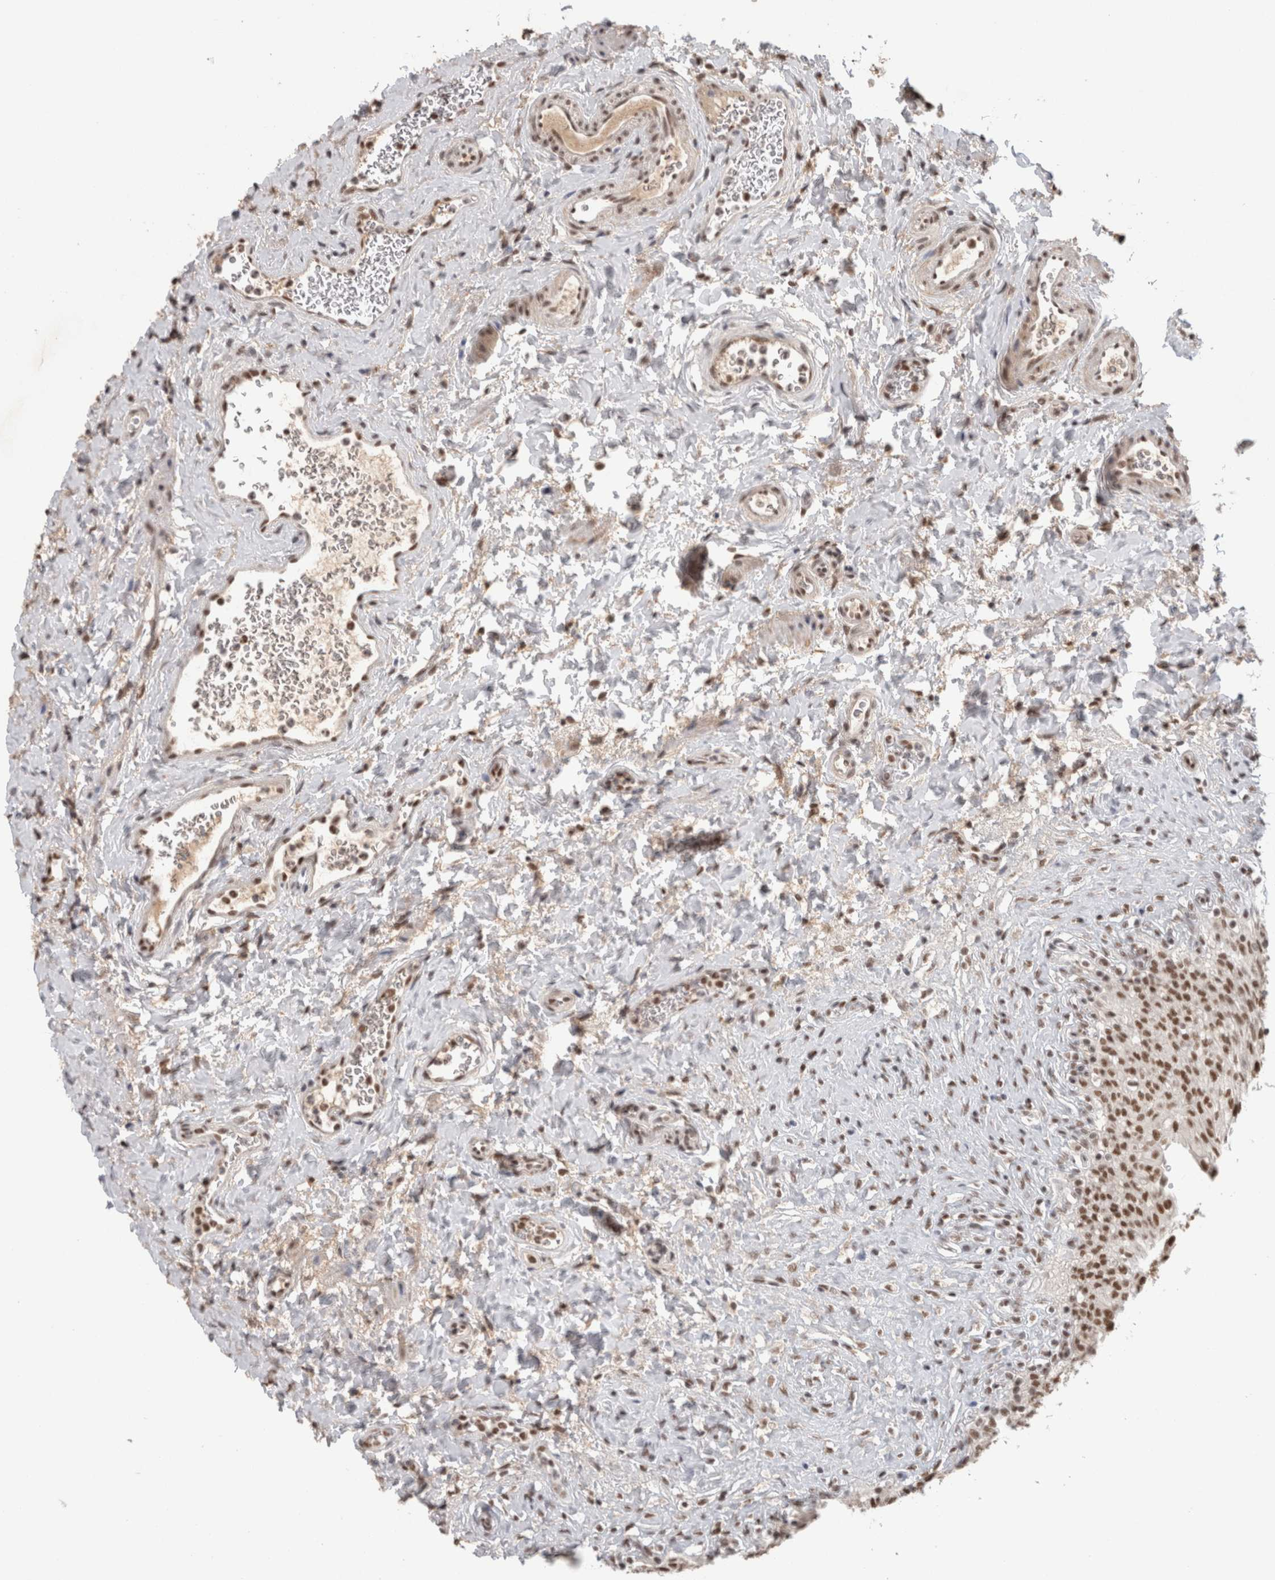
{"staining": {"intensity": "strong", "quantity": ">75%", "location": "nuclear"}, "tissue": "urinary bladder", "cell_type": "Urothelial cells", "image_type": "normal", "snomed": [{"axis": "morphology", "description": "Urothelial carcinoma, High grade"}, {"axis": "topography", "description": "Urinary bladder"}], "caption": "Immunohistochemical staining of benign human urinary bladder shows strong nuclear protein expression in approximately >75% of urothelial cells.", "gene": "ZNF830", "patient": {"sex": "male", "age": 46}}